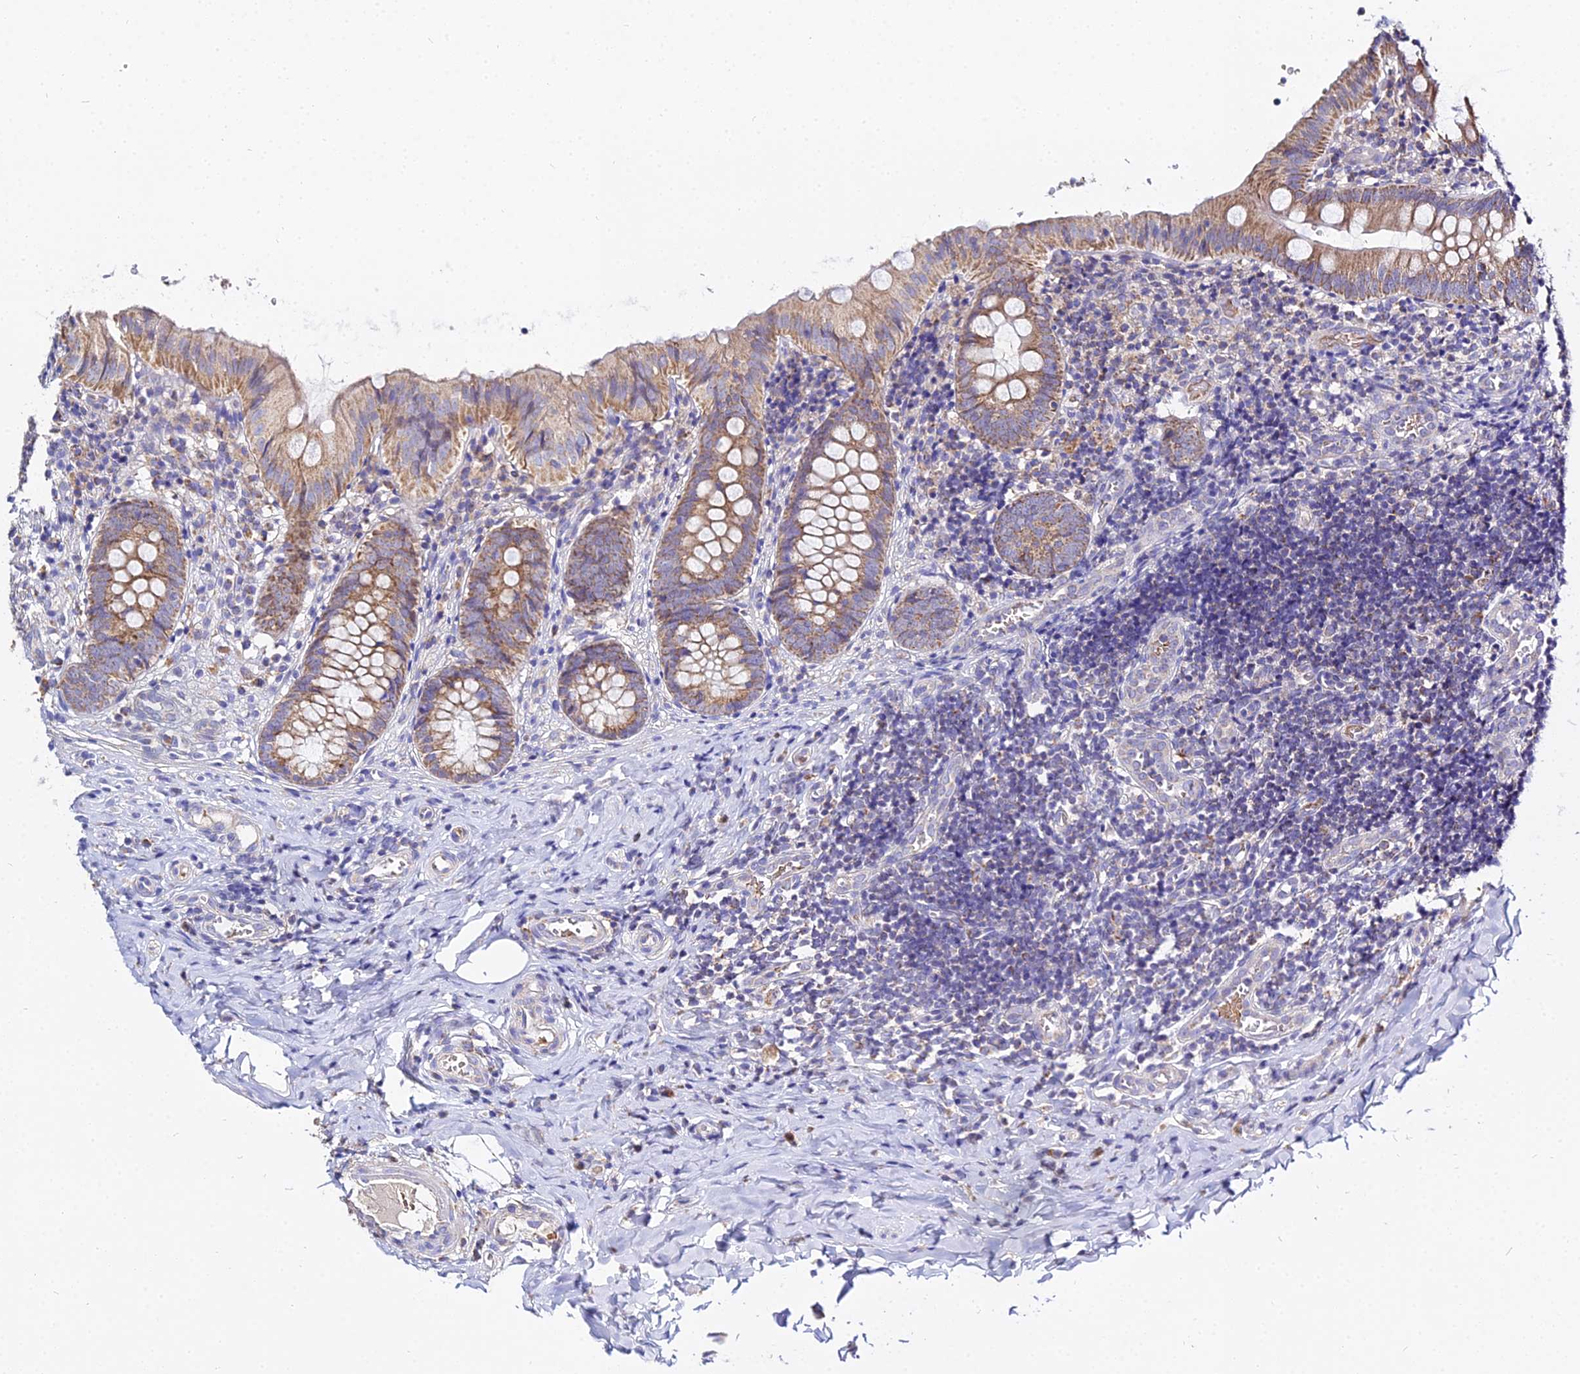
{"staining": {"intensity": "moderate", "quantity": ">75%", "location": "cytoplasmic/membranous"}, "tissue": "appendix", "cell_type": "Glandular cells", "image_type": "normal", "snomed": [{"axis": "morphology", "description": "Normal tissue, NOS"}, {"axis": "topography", "description": "Appendix"}], "caption": "Moderate cytoplasmic/membranous protein expression is seen in about >75% of glandular cells in appendix.", "gene": "TYW5", "patient": {"sex": "male", "age": 8}}